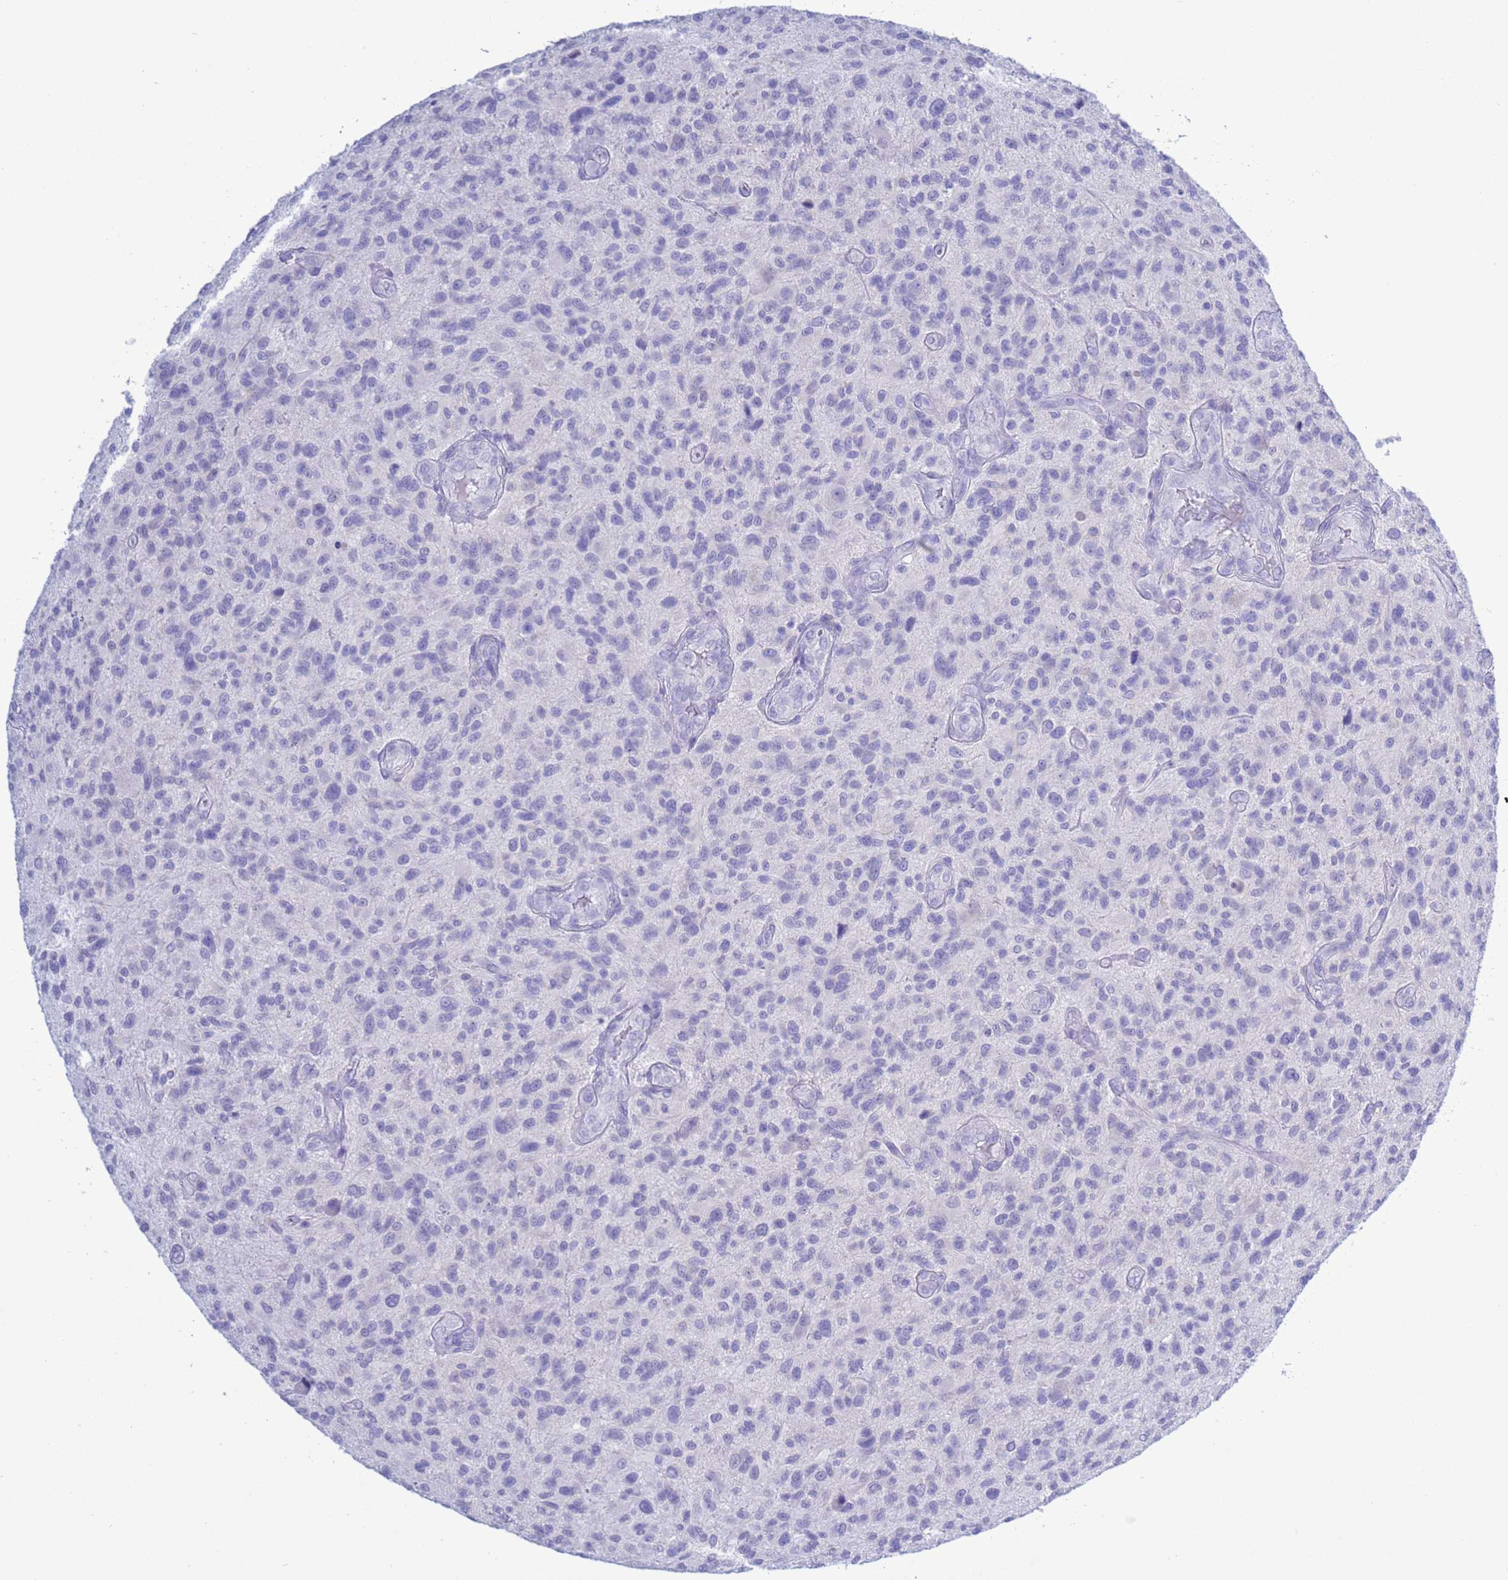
{"staining": {"intensity": "negative", "quantity": "none", "location": "none"}, "tissue": "glioma", "cell_type": "Tumor cells", "image_type": "cancer", "snomed": [{"axis": "morphology", "description": "Glioma, malignant, High grade"}, {"axis": "topography", "description": "Brain"}], "caption": "An immunohistochemistry (IHC) photomicrograph of high-grade glioma (malignant) is shown. There is no staining in tumor cells of high-grade glioma (malignant).", "gene": "GSTM1", "patient": {"sex": "male", "age": 47}}